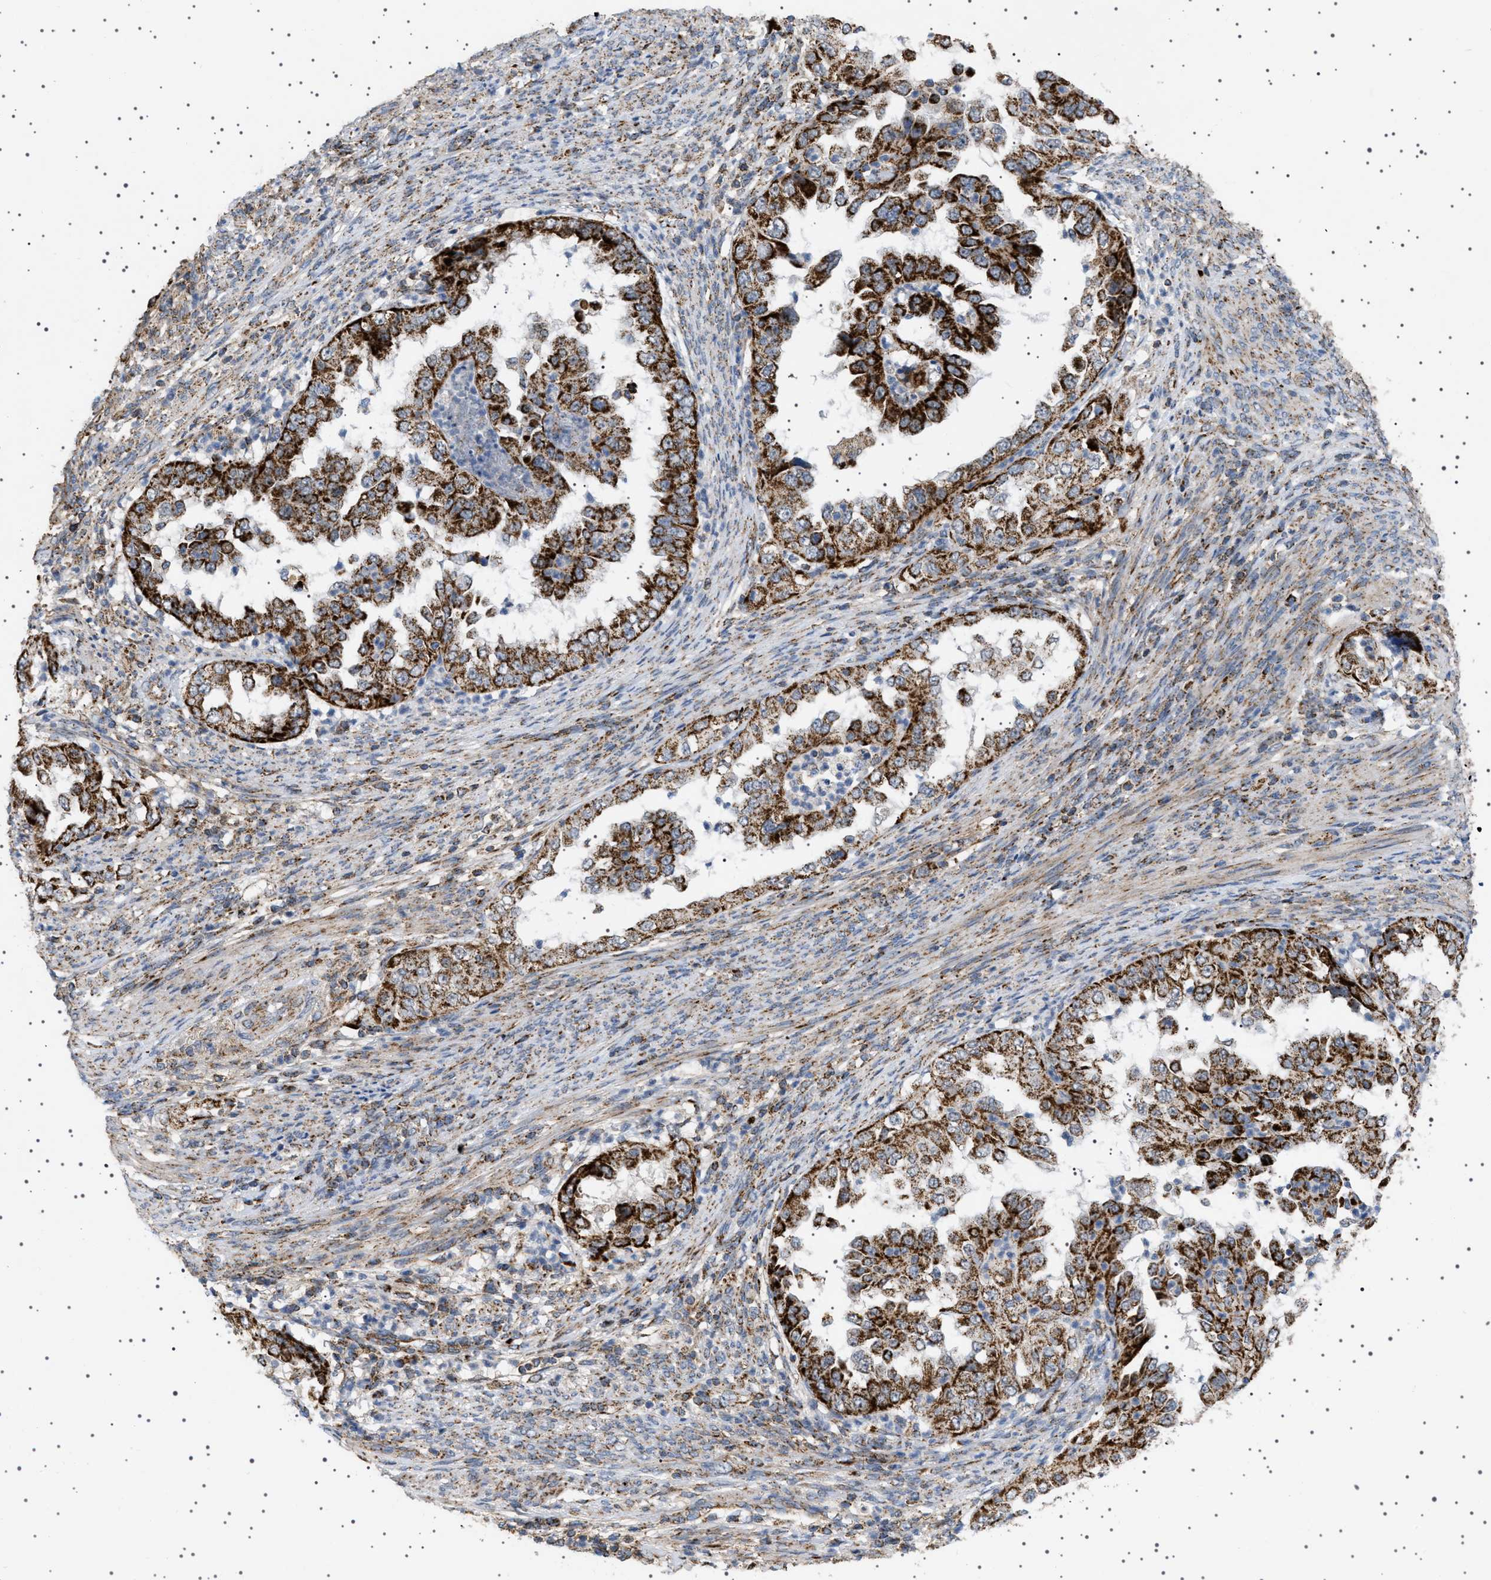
{"staining": {"intensity": "strong", "quantity": ">75%", "location": "cytoplasmic/membranous"}, "tissue": "endometrial cancer", "cell_type": "Tumor cells", "image_type": "cancer", "snomed": [{"axis": "morphology", "description": "Adenocarcinoma, NOS"}, {"axis": "topography", "description": "Endometrium"}], "caption": "Approximately >75% of tumor cells in human endometrial cancer (adenocarcinoma) reveal strong cytoplasmic/membranous protein staining as visualized by brown immunohistochemical staining.", "gene": "UBXN8", "patient": {"sex": "female", "age": 85}}